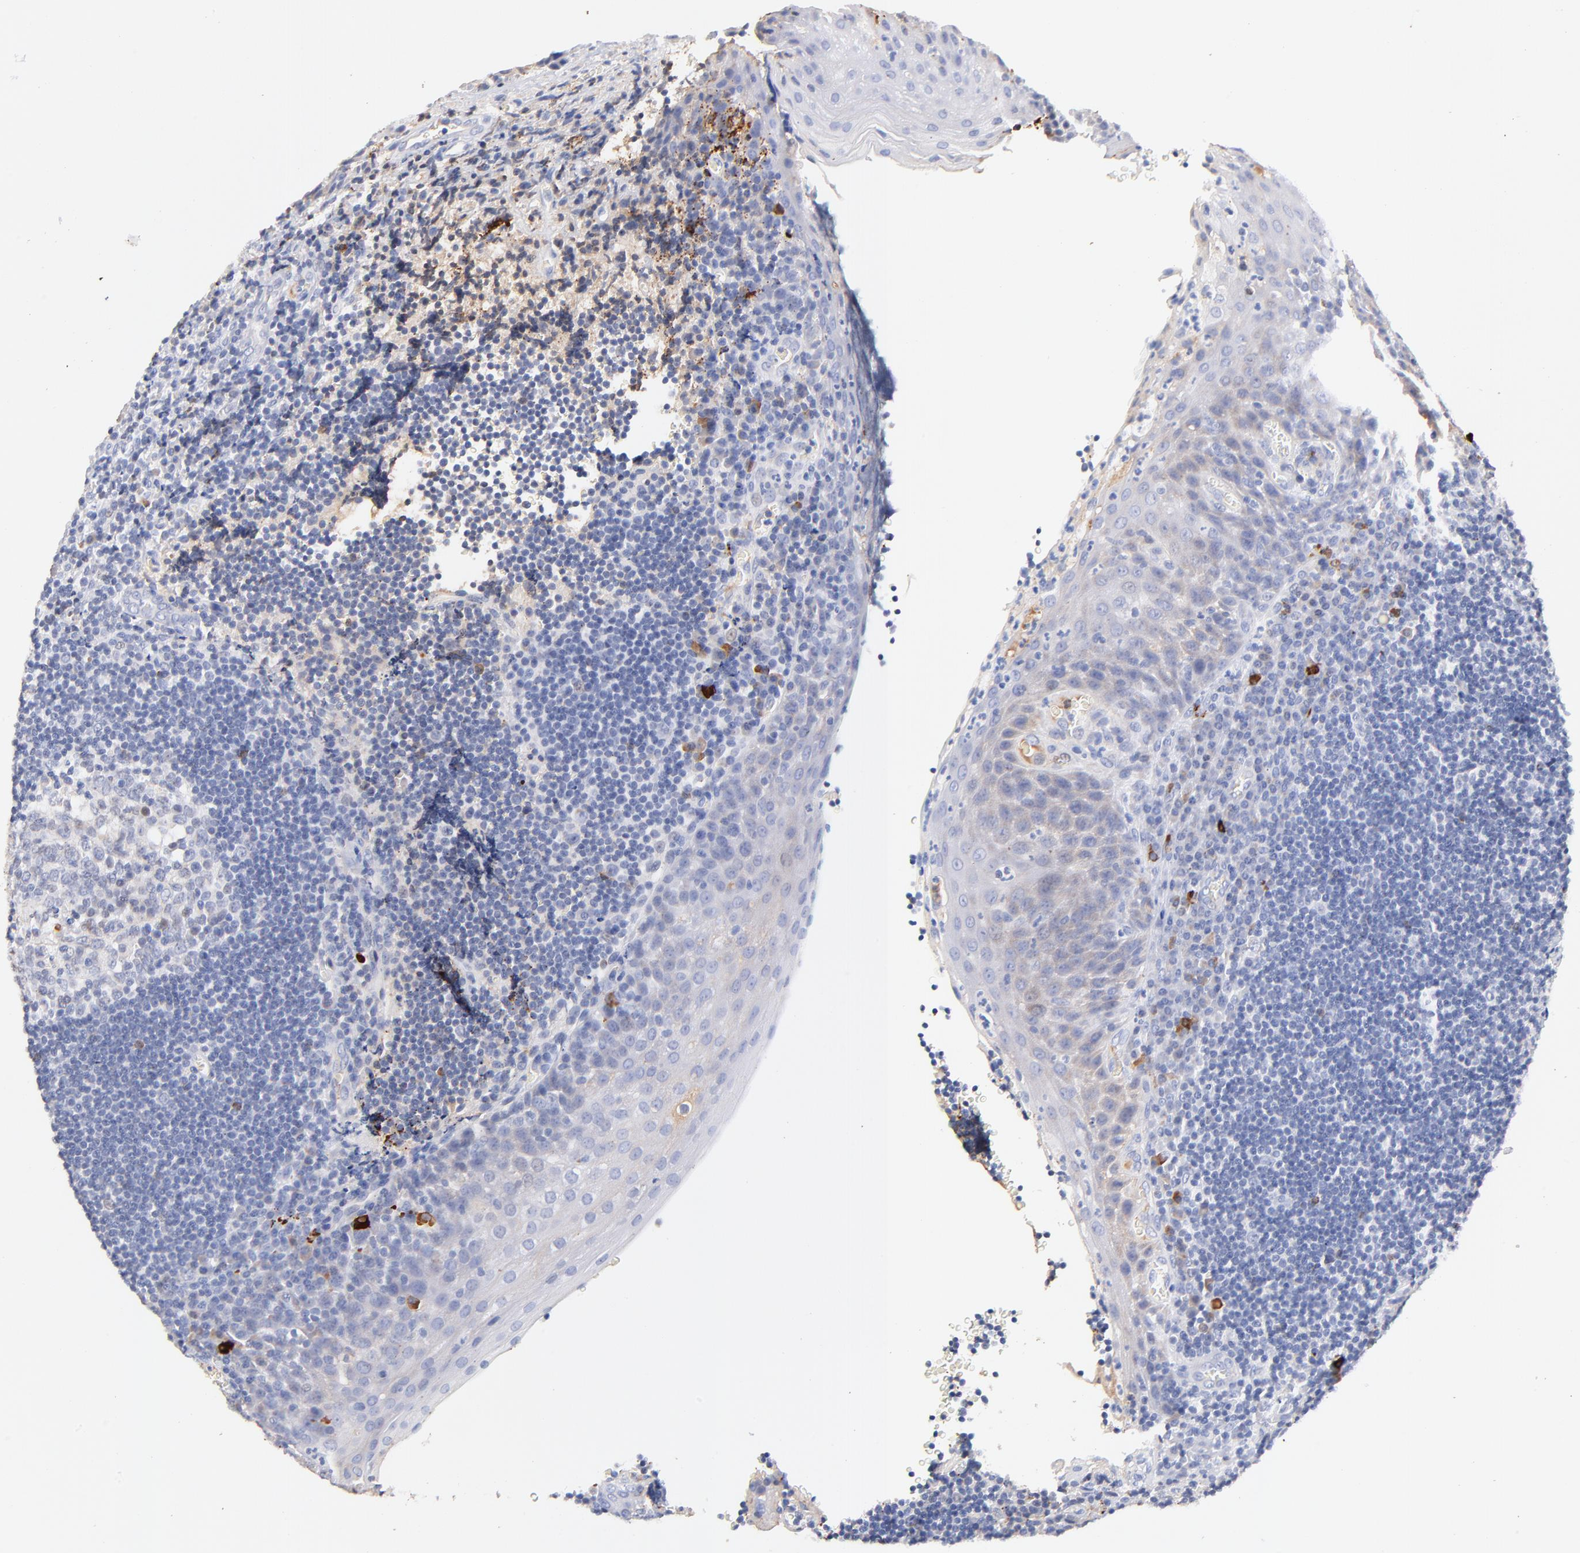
{"staining": {"intensity": "weak", "quantity": "<25%", "location": "cytoplasmic/membranous"}, "tissue": "tonsil", "cell_type": "Germinal center cells", "image_type": "normal", "snomed": [{"axis": "morphology", "description": "Normal tissue, NOS"}, {"axis": "topography", "description": "Tonsil"}], "caption": "Immunohistochemistry histopathology image of unremarkable tonsil stained for a protein (brown), which exhibits no staining in germinal center cells.", "gene": "IGLV7", "patient": {"sex": "male", "age": 20}}